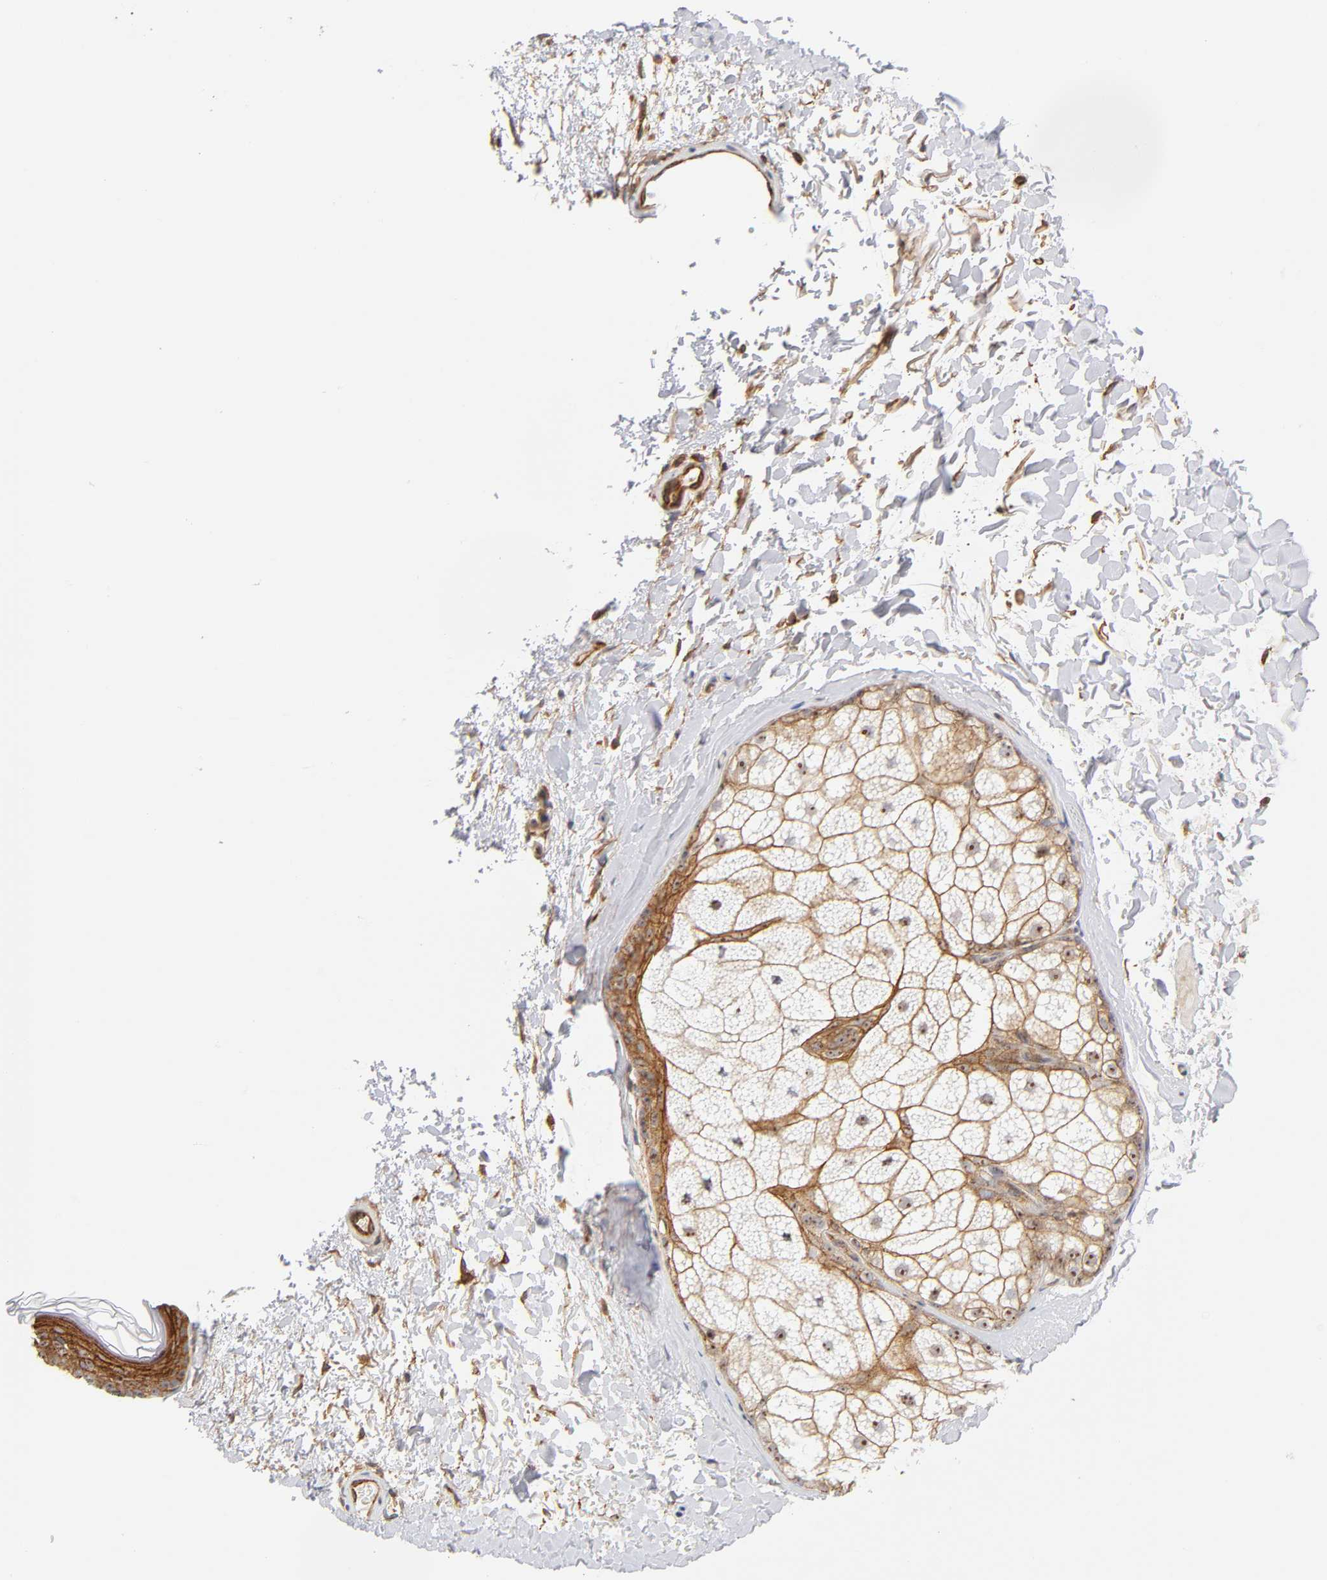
{"staining": {"intensity": "moderate", "quantity": ">75%", "location": "cytoplasmic/membranous"}, "tissue": "skin", "cell_type": "Fibroblasts", "image_type": "normal", "snomed": [{"axis": "morphology", "description": "Normal tissue, NOS"}, {"axis": "topography", "description": "Skin"}], "caption": "Brown immunohistochemical staining in unremarkable skin exhibits moderate cytoplasmic/membranous staining in about >75% of fibroblasts.", "gene": "PLD1", "patient": {"sex": "male", "age": 63}}